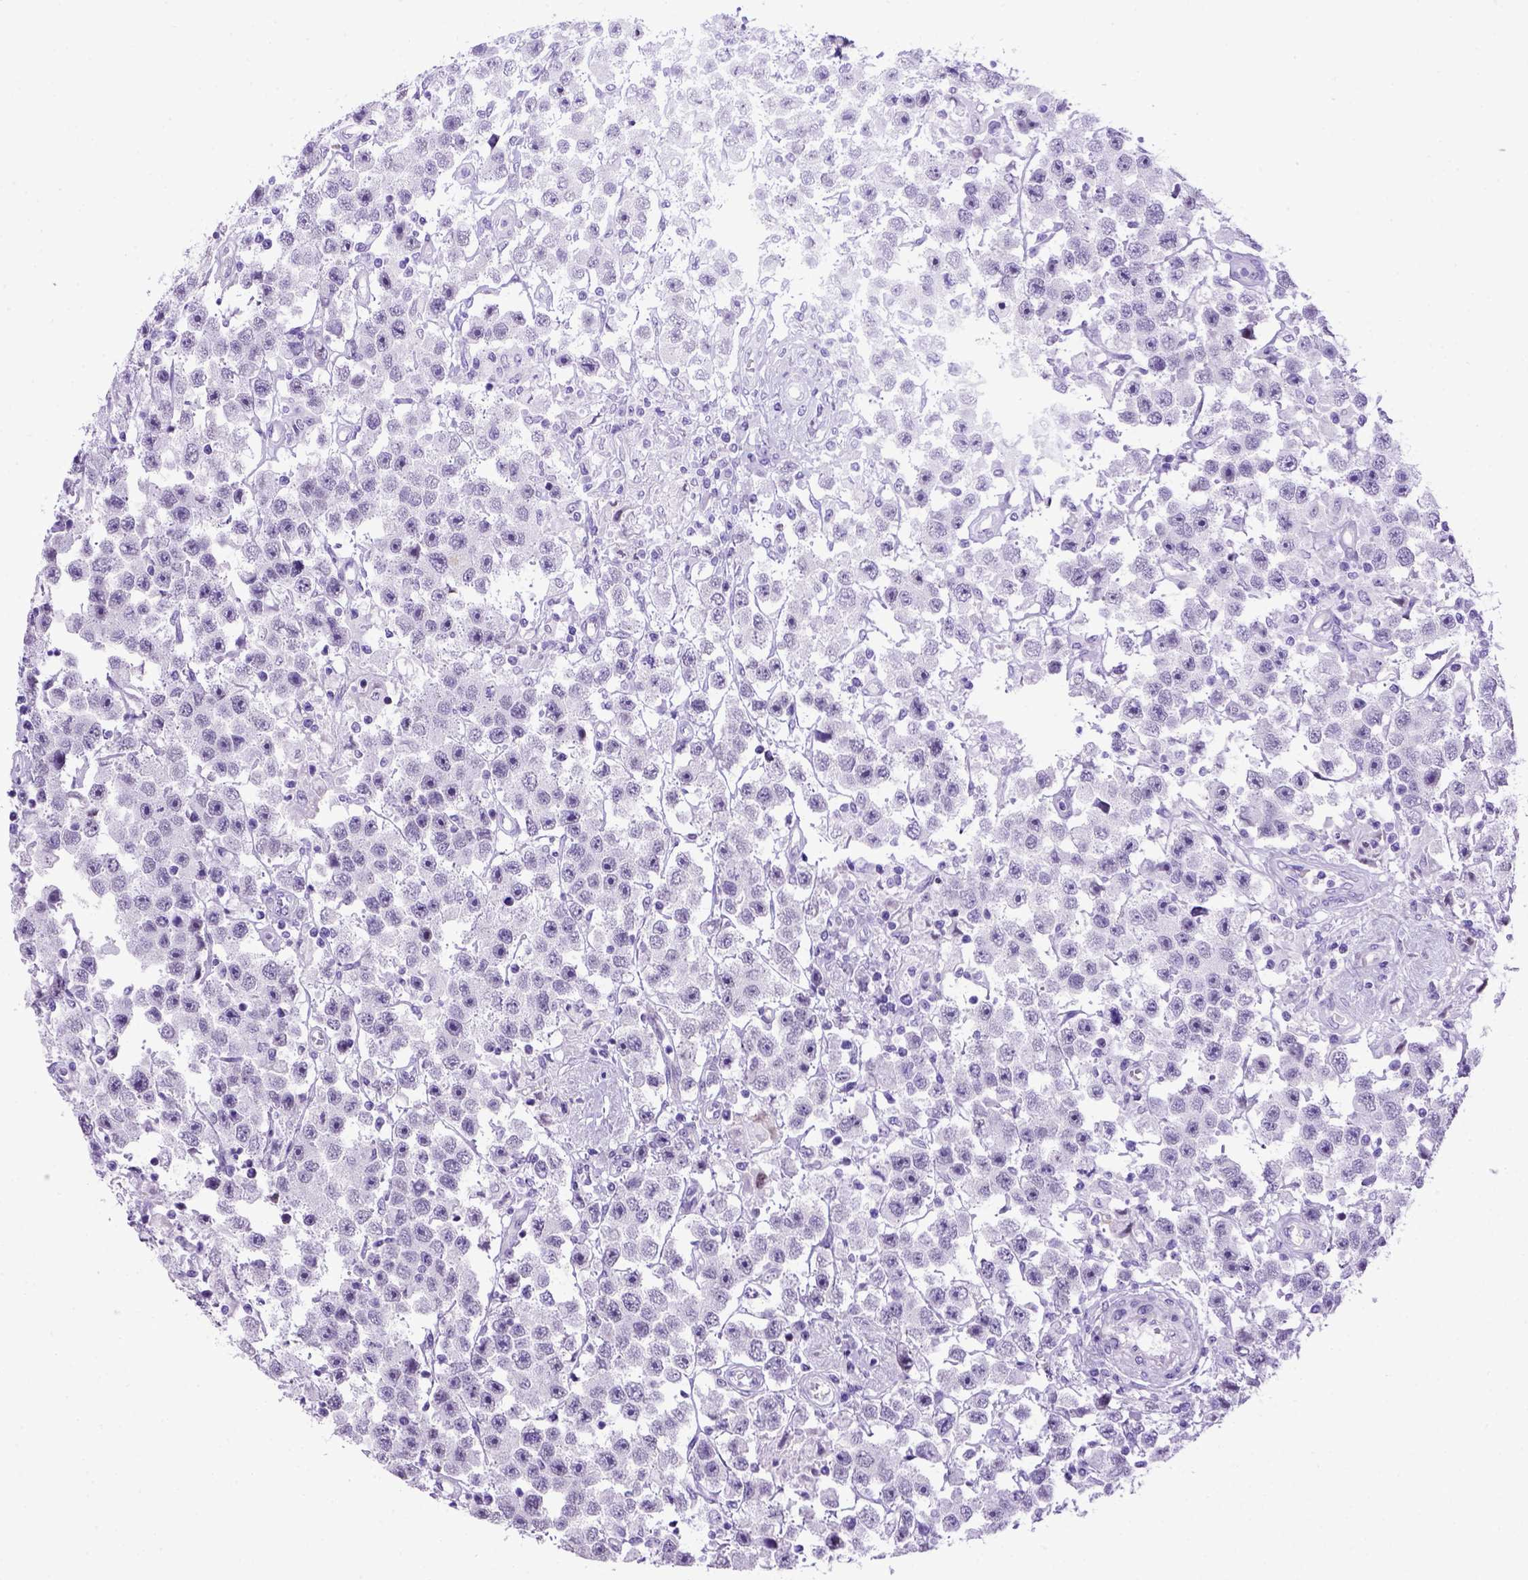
{"staining": {"intensity": "negative", "quantity": "none", "location": "none"}, "tissue": "testis cancer", "cell_type": "Tumor cells", "image_type": "cancer", "snomed": [{"axis": "morphology", "description": "Seminoma, NOS"}, {"axis": "topography", "description": "Testis"}], "caption": "An immunohistochemistry (IHC) micrograph of seminoma (testis) is shown. There is no staining in tumor cells of seminoma (testis).", "gene": "ADAM12", "patient": {"sex": "male", "age": 45}}